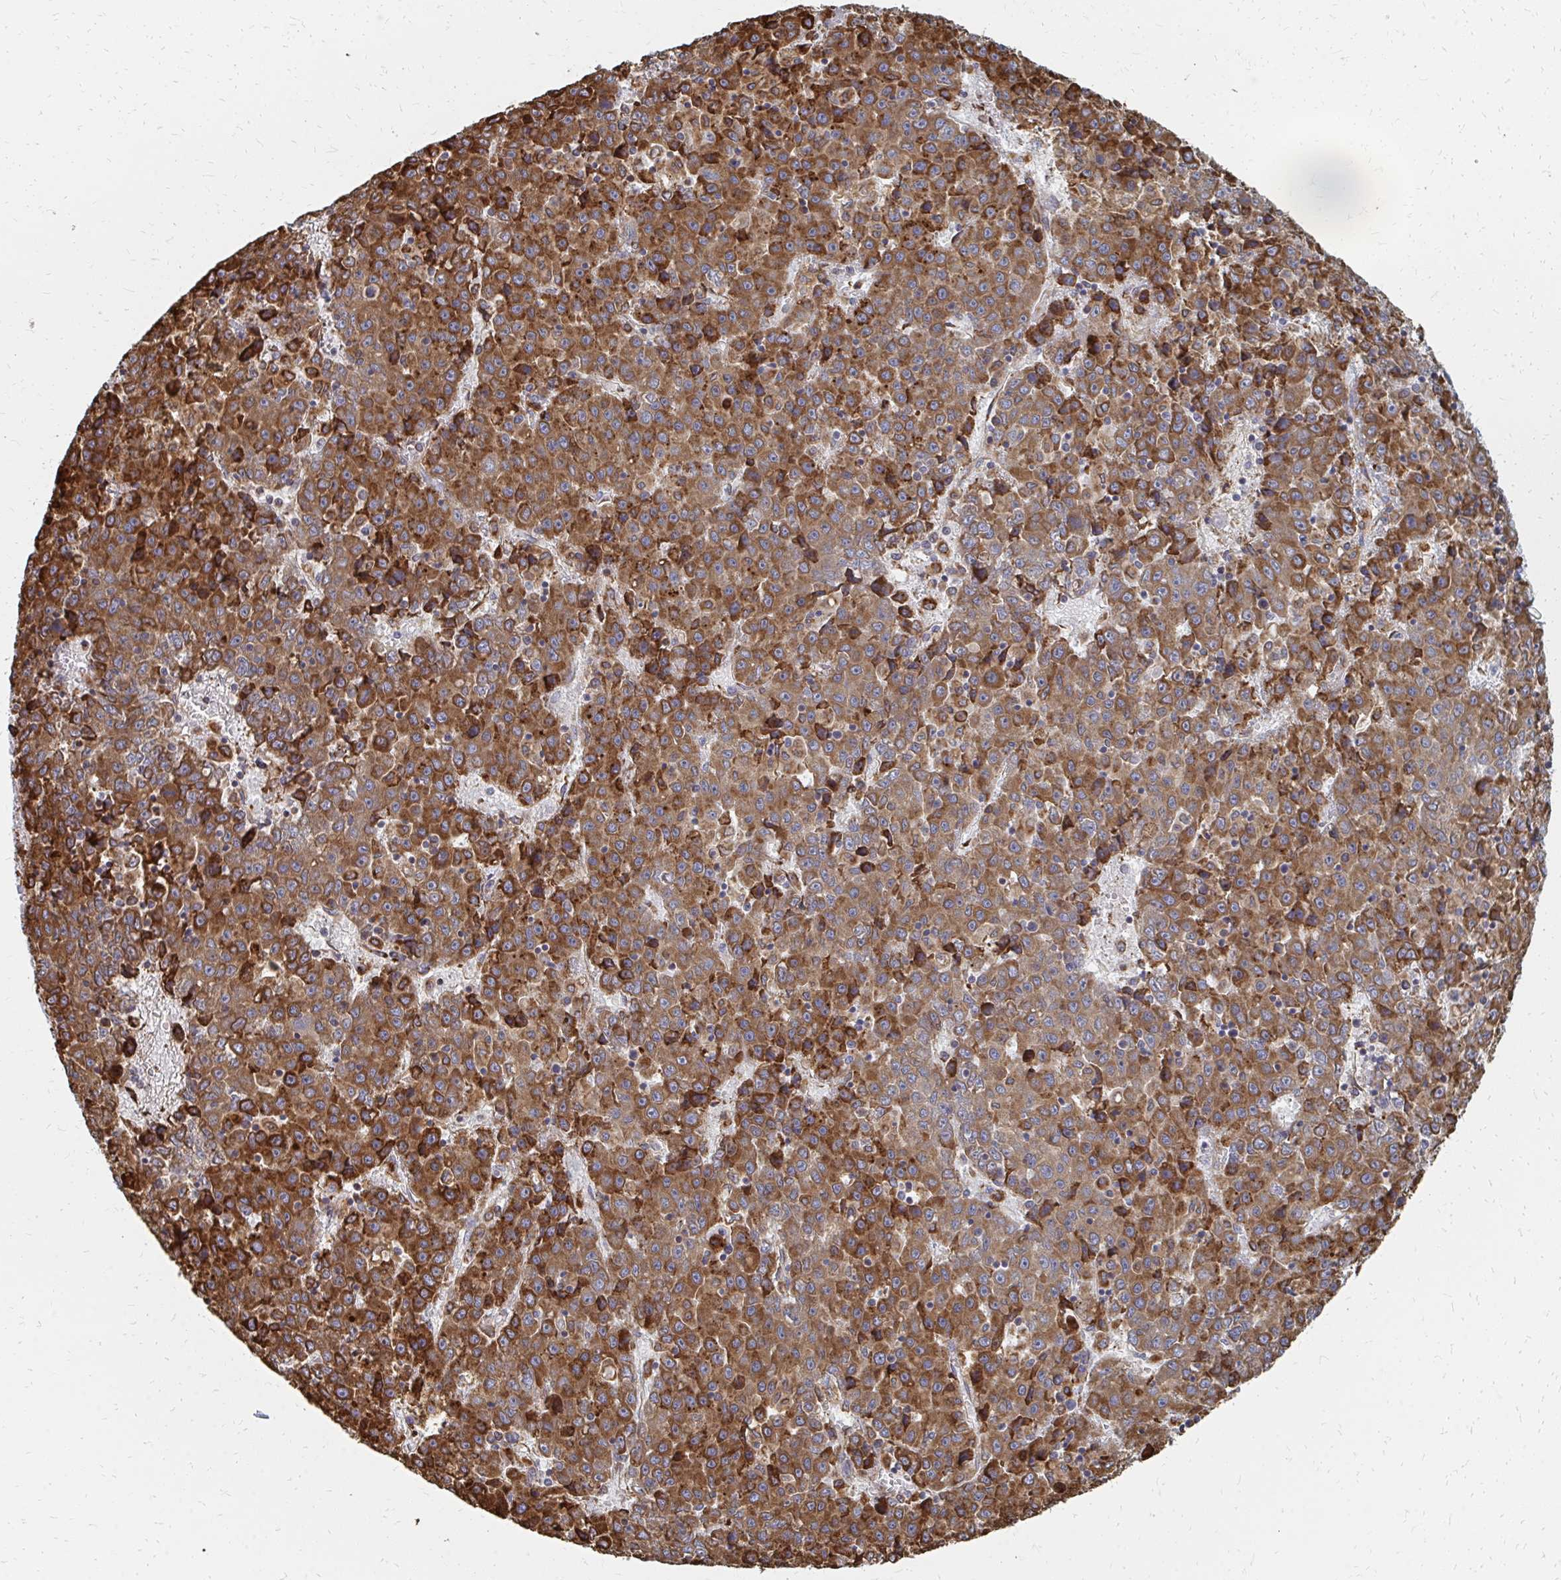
{"staining": {"intensity": "strong", "quantity": ">75%", "location": "cytoplasmic/membranous"}, "tissue": "liver cancer", "cell_type": "Tumor cells", "image_type": "cancer", "snomed": [{"axis": "morphology", "description": "Carcinoma, Hepatocellular, NOS"}, {"axis": "topography", "description": "Liver"}], "caption": "The photomicrograph shows staining of hepatocellular carcinoma (liver), revealing strong cytoplasmic/membranous protein expression (brown color) within tumor cells.", "gene": "PPP1R13L", "patient": {"sex": "female", "age": 53}}